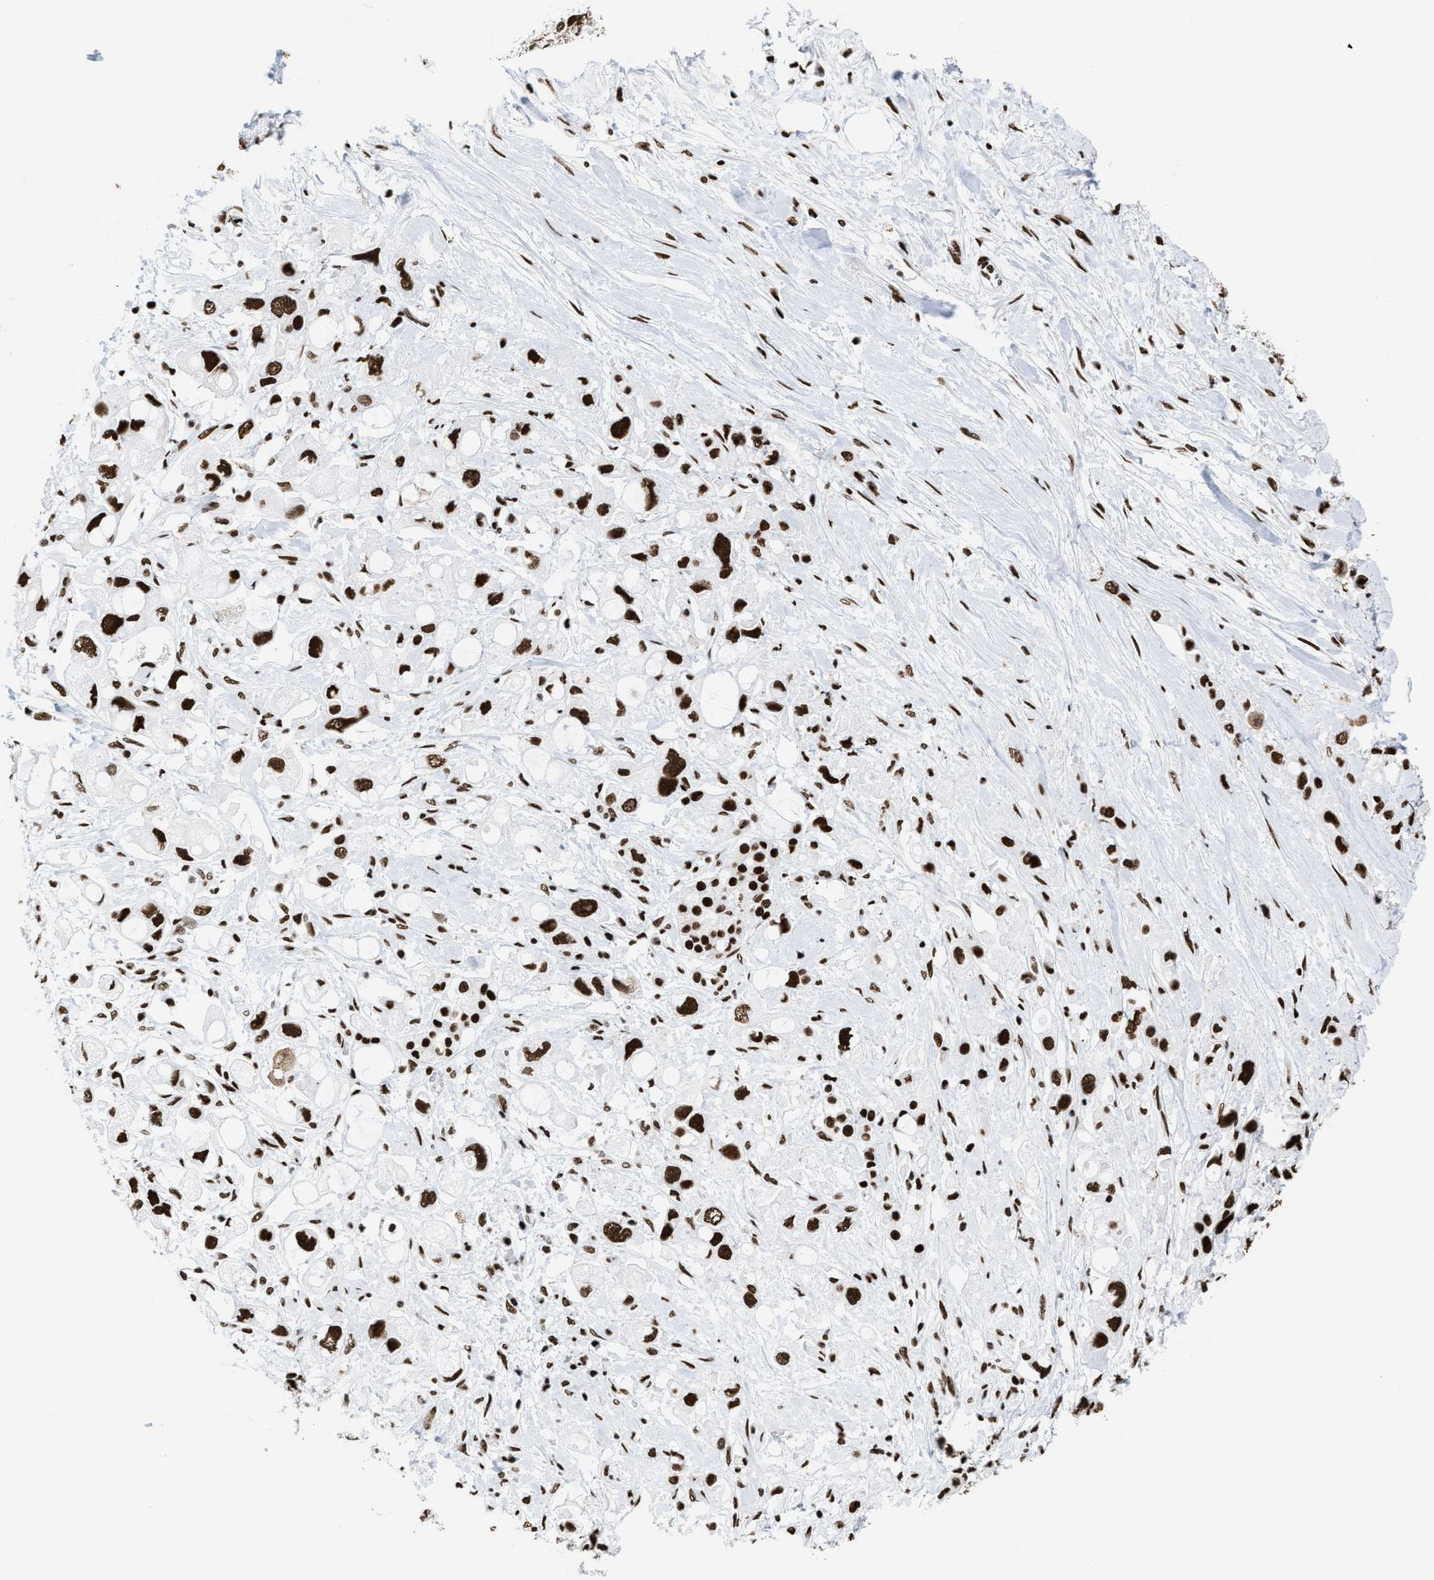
{"staining": {"intensity": "strong", "quantity": ">75%", "location": "nuclear"}, "tissue": "pancreatic cancer", "cell_type": "Tumor cells", "image_type": "cancer", "snomed": [{"axis": "morphology", "description": "Adenocarcinoma, NOS"}, {"axis": "topography", "description": "Pancreas"}], "caption": "Human adenocarcinoma (pancreatic) stained for a protein (brown) demonstrates strong nuclear positive positivity in about >75% of tumor cells.", "gene": "SMARCC2", "patient": {"sex": "female", "age": 56}}